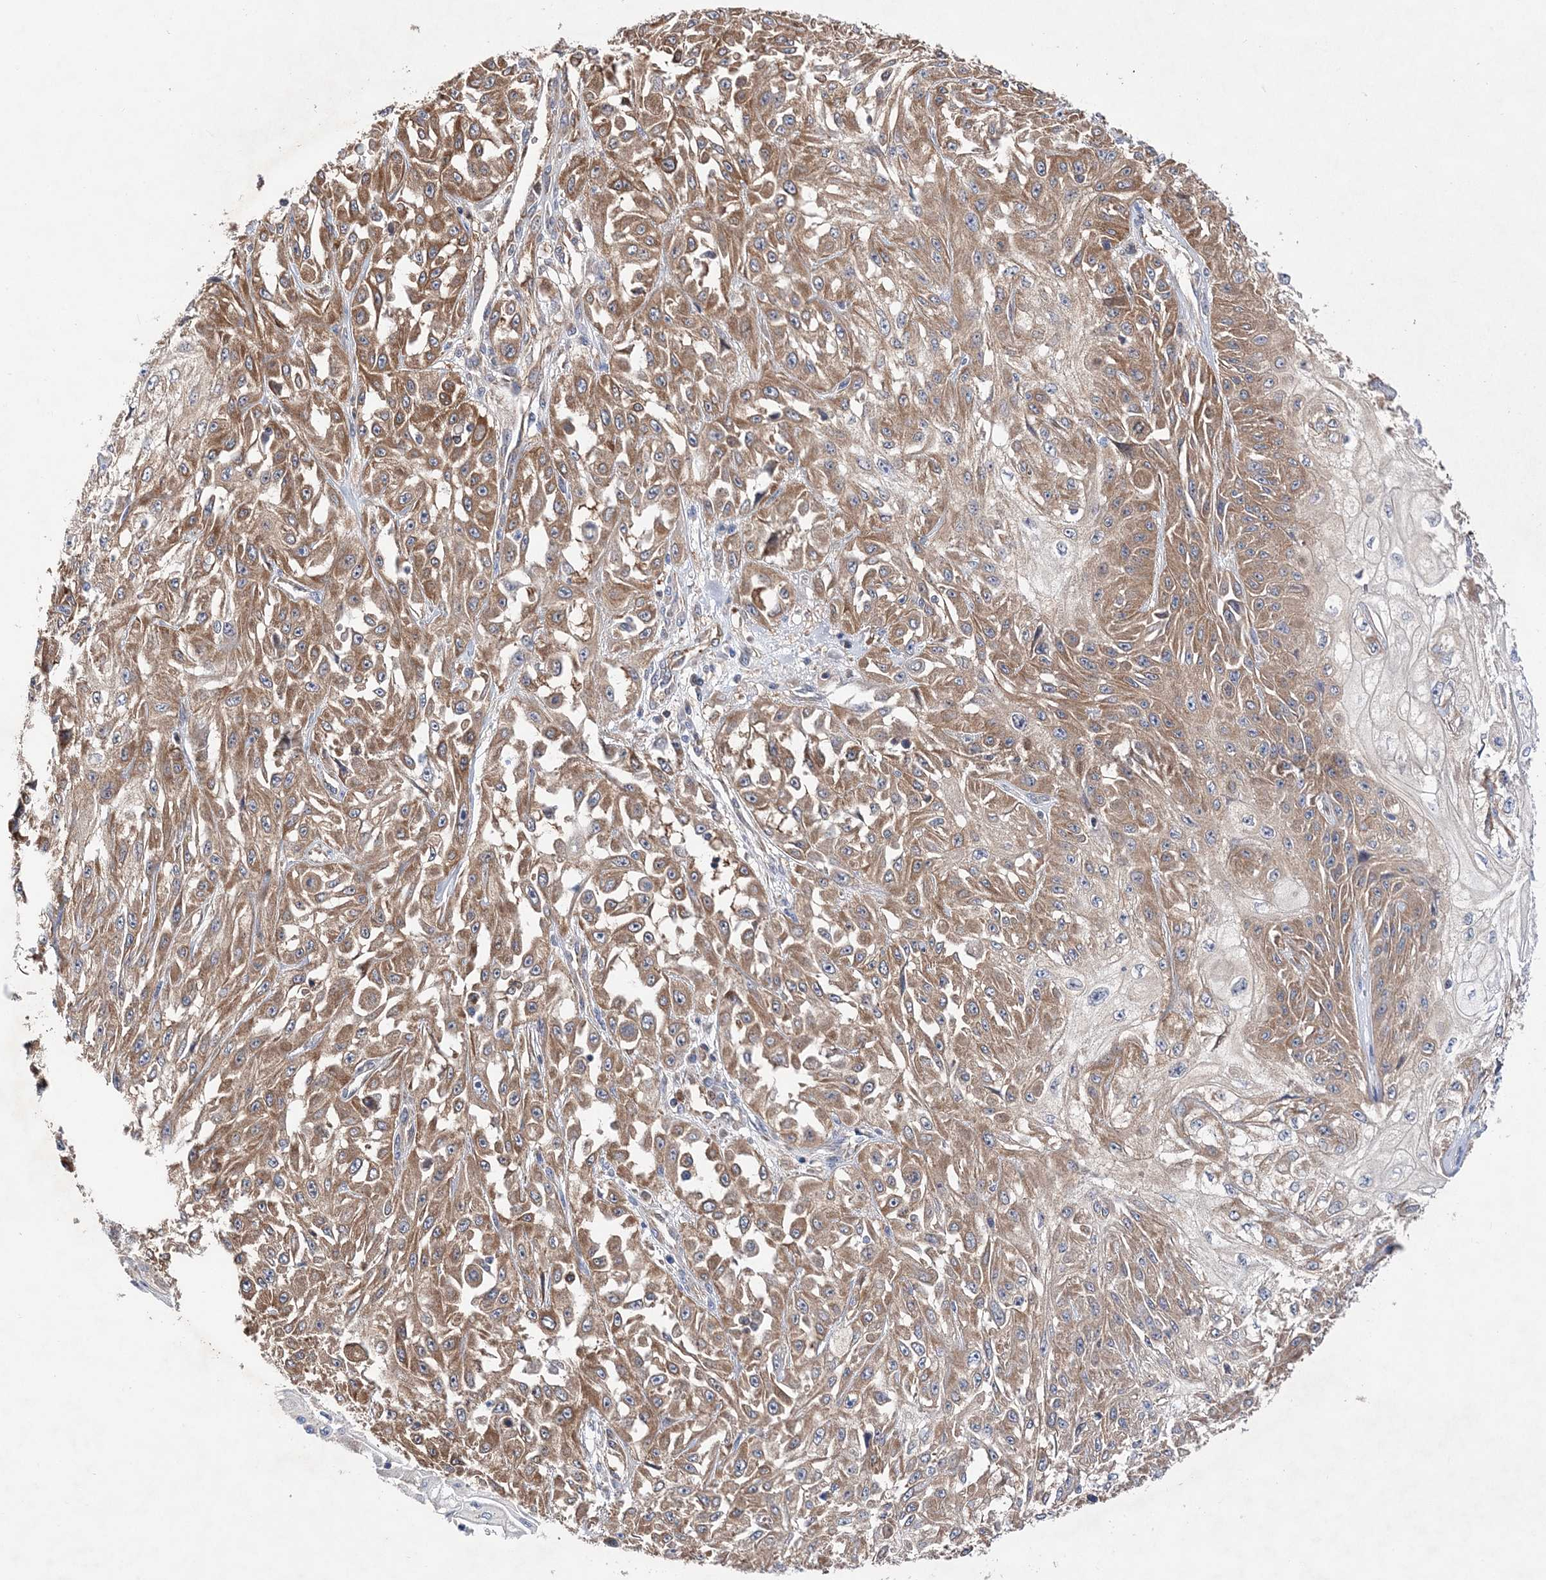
{"staining": {"intensity": "moderate", "quantity": ">75%", "location": "cytoplasmic/membranous"}, "tissue": "skin cancer", "cell_type": "Tumor cells", "image_type": "cancer", "snomed": [{"axis": "morphology", "description": "Squamous cell carcinoma, NOS"}, {"axis": "morphology", "description": "Squamous cell carcinoma, metastatic, NOS"}, {"axis": "topography", "description": "Skin"}, {"axis": "topography", "description": "Lymph node"}], "caption": "Immunohistochemistry staining of skin squamous cell carcinoma, which reveals medium levels of moderate cytoplasmic/membranous expression in approximately >75% of tumor cells indicating moderate cytoplasmic/membranous protein staining. The staining was performed using DAB (brown) for protein detection and nuclei were counterstained in hematoxylin (blue).", "gene": "JKAMP", "patient": {"sex": "male", "age": 75}}